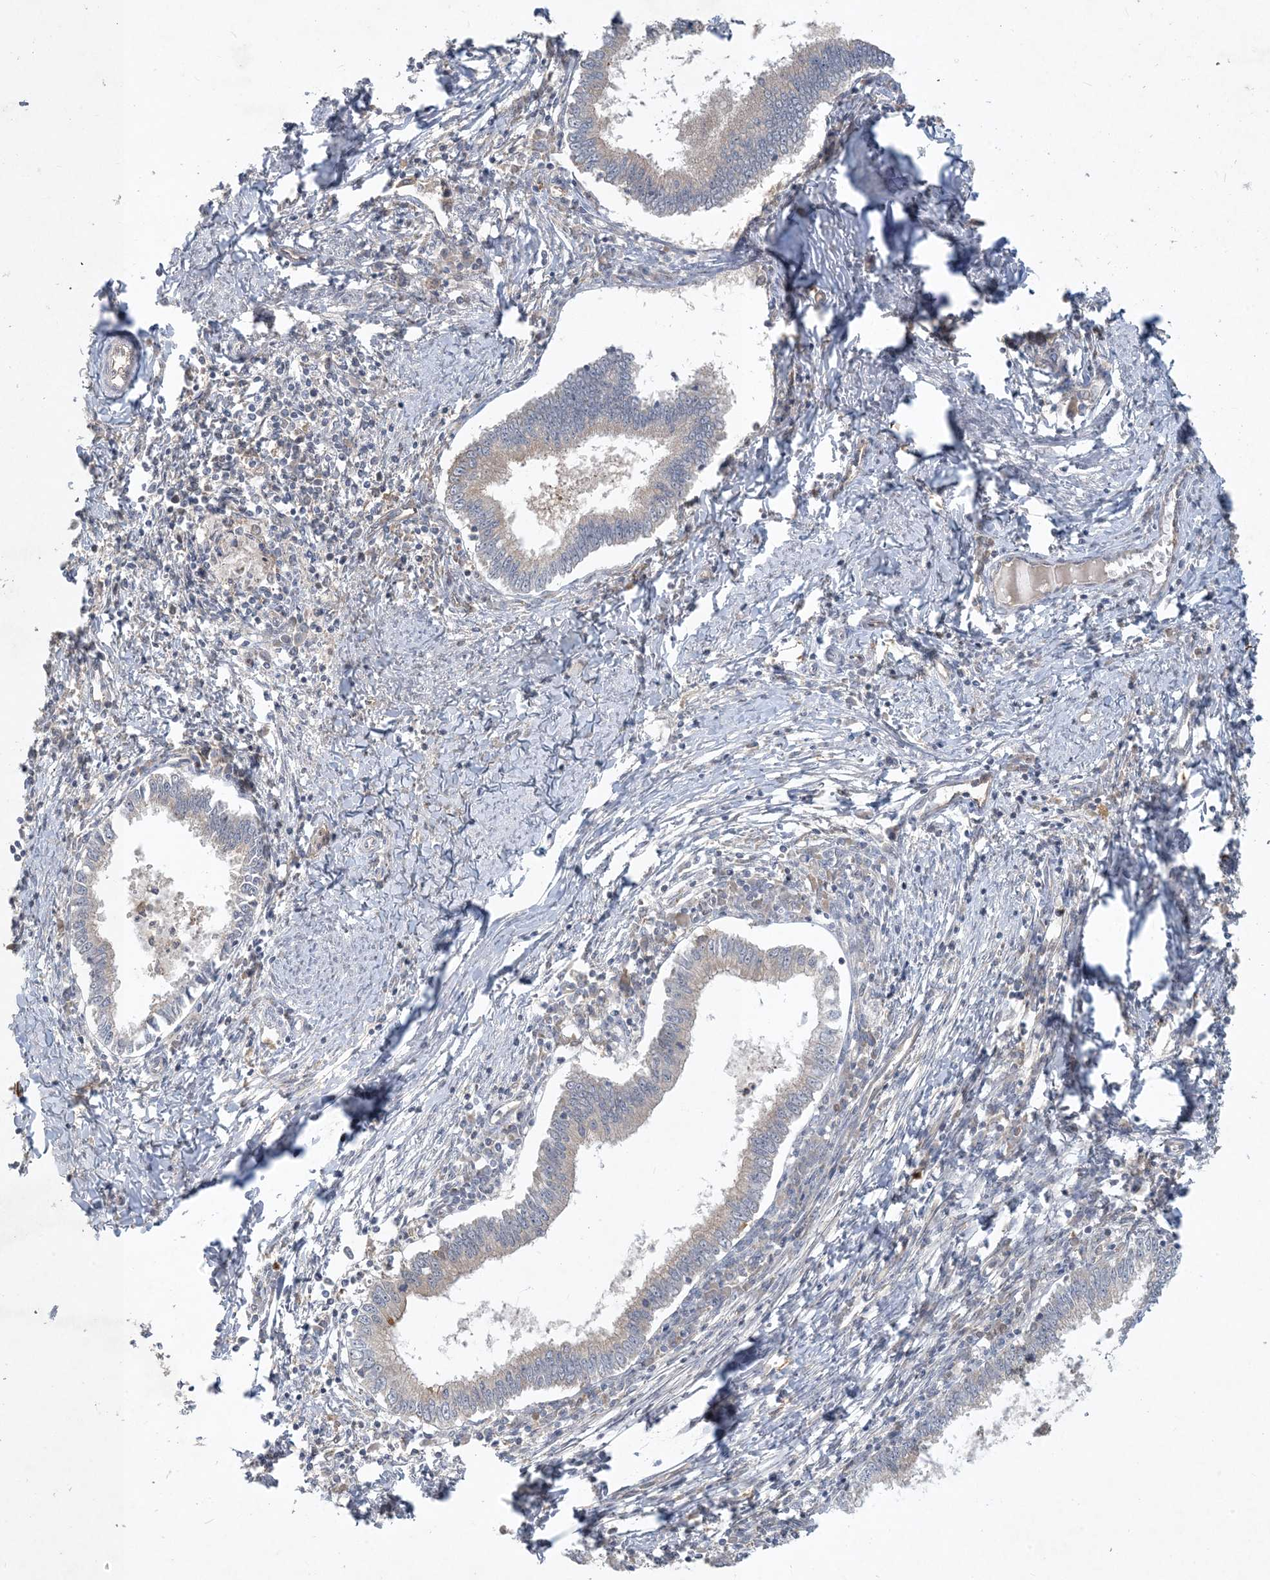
{"staining": {"intensity": "moderate", "quantity": "<25%", "location": "cytoplasmic/membranous"}, "tissue": "cervical cancer", "cell_type": "Tumor cells", "image_type": "cancer", "snomed": [{"axis": "morphology", "description": "Adenocarcinoma, NOS"}, {"axis": "topography", "description": "Cervix"}], "caption": "This is an image of immunohistochemistry staining of cervical adenocarcinoma, which shows moderate positivity in the cytoplasmic/membranous of tumor cells.", "gene": "CDS1", "patient": {"sex": "female", "age": 36}}